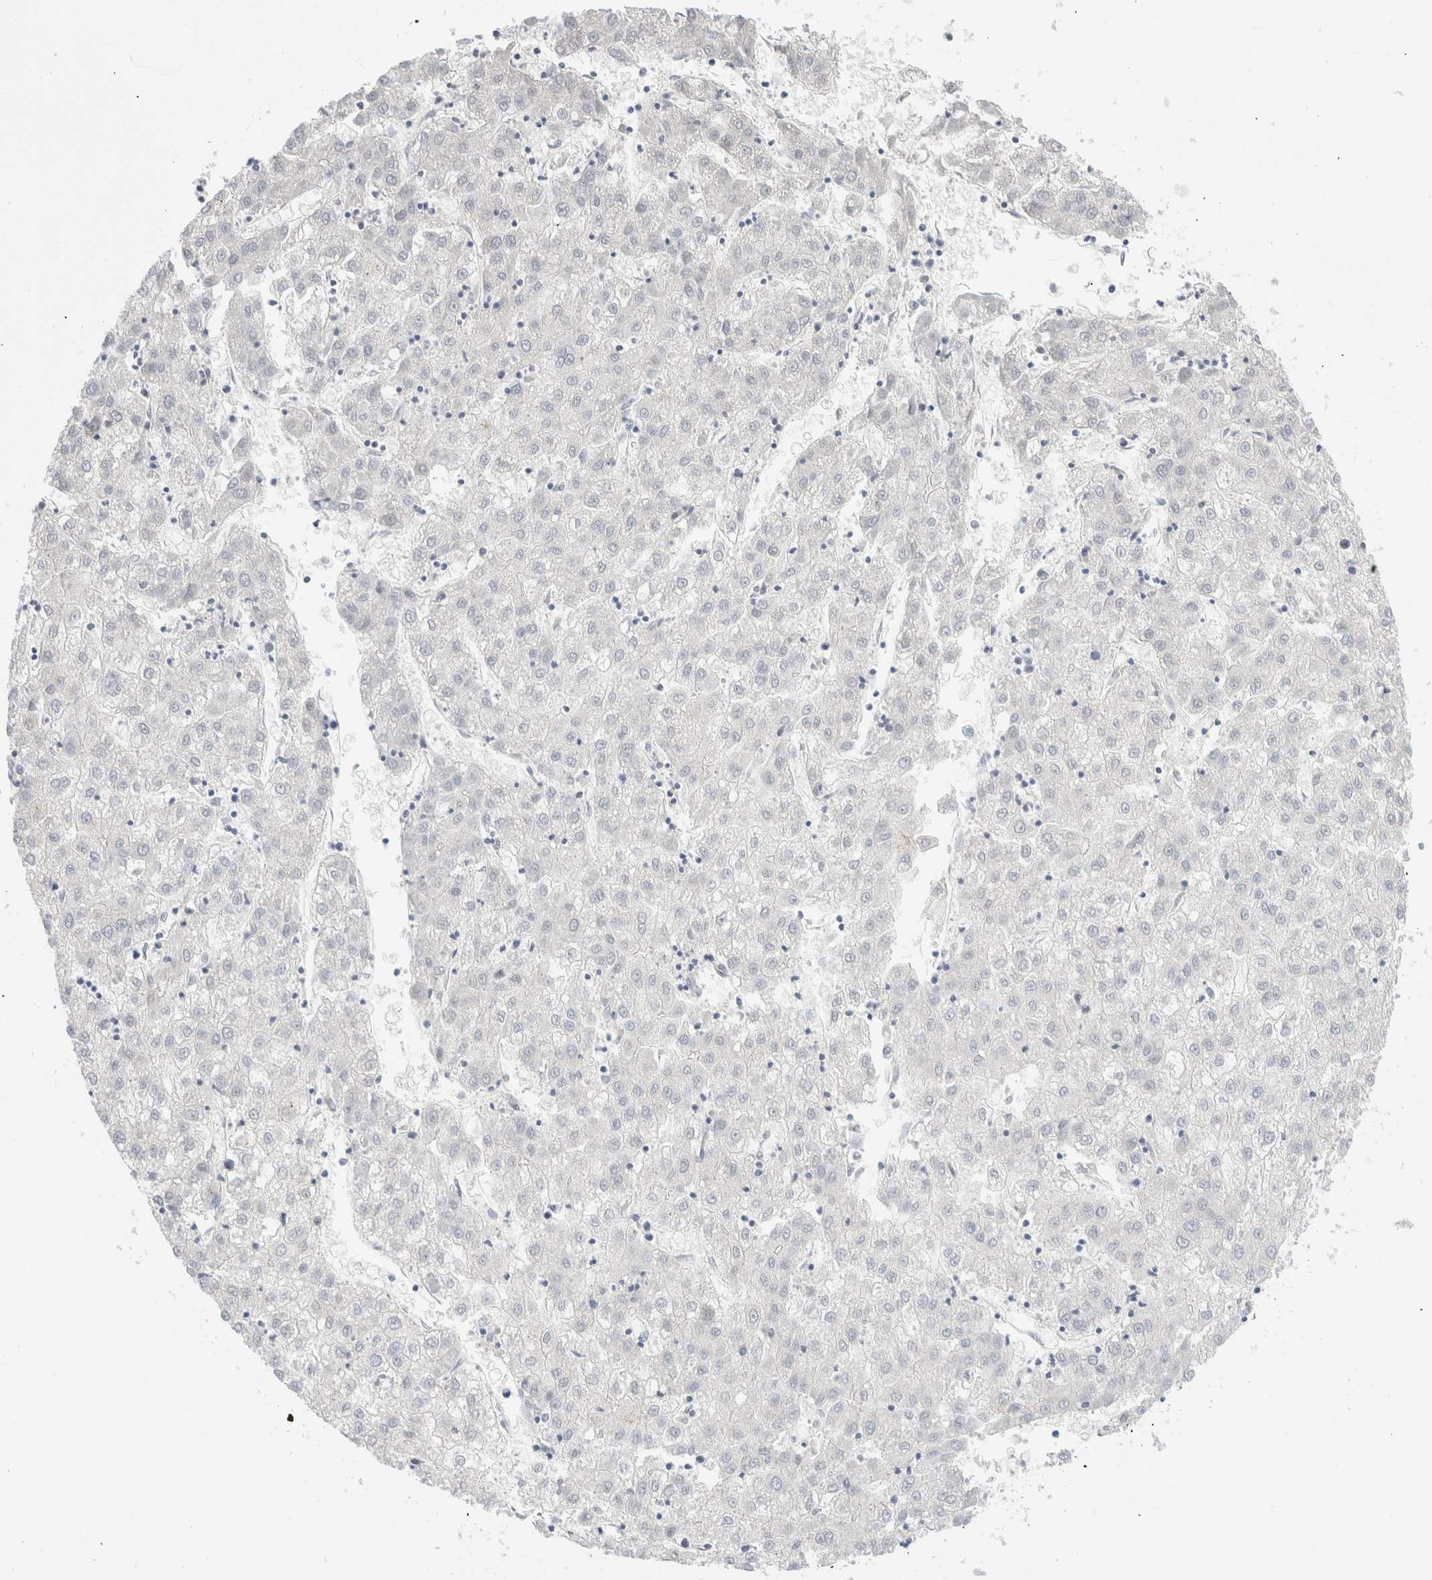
{"staining": {"intensity": "negative", "quantity": "none", "location": "none"}, "tissue": "liver cancer", "cell_type": "Tumor cells", "image_type": "cancer", "snomed": [{"axis": "morphology", "description": "Carcinoma, Hepatocellular, NOS"}, {"axis": "topography", "description": "Liver"}], "caption": "Hepatocellular carcinoma (liver) was stained to show a protein in brown. There is no significant staining in tumor cells.", "gene": "GATAD2A", "patient": {"sex": "male", "age": 72}}